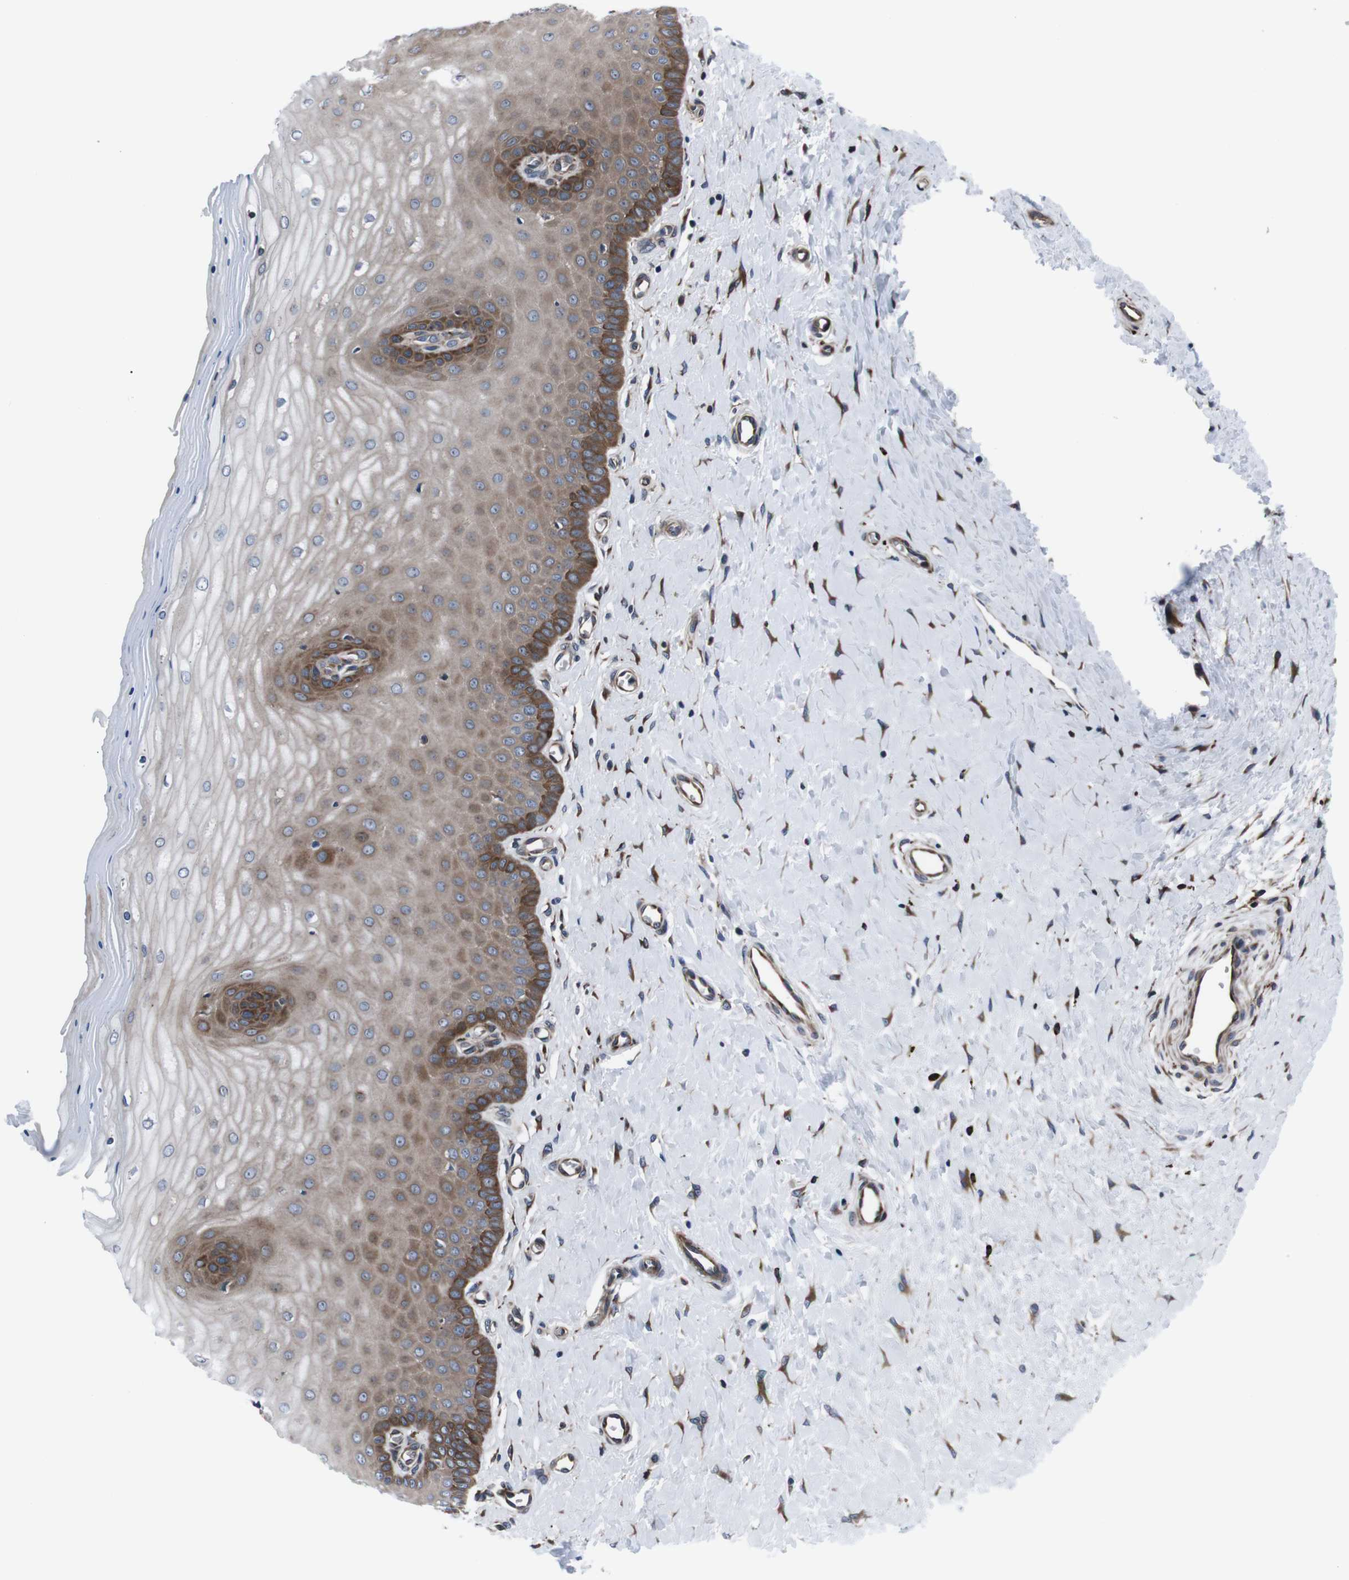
{"staining": {"intensity": "strong", "quantity": ">75%", "location": "cytoplasmic/membranous"}, "tissue": "cervix", "cell_type": "Glandular cells", "image_type": "normal", "snomed": [{"axis": "morphology", "description": "Normal tissue, NOS"}, {"axis": "topography", "description": "Cervix"}], "caption": "This photomicrograph displays benign cervix stained with immunohistochemistry (IHC) to label a protein in brown. The cytoplasmic/membranous of glandular cells show strong positivity for the protein. Nuclei are counter-stained blue.", "gene": "EIF4A2", "patient": {"sex": "female", "age": 55}}